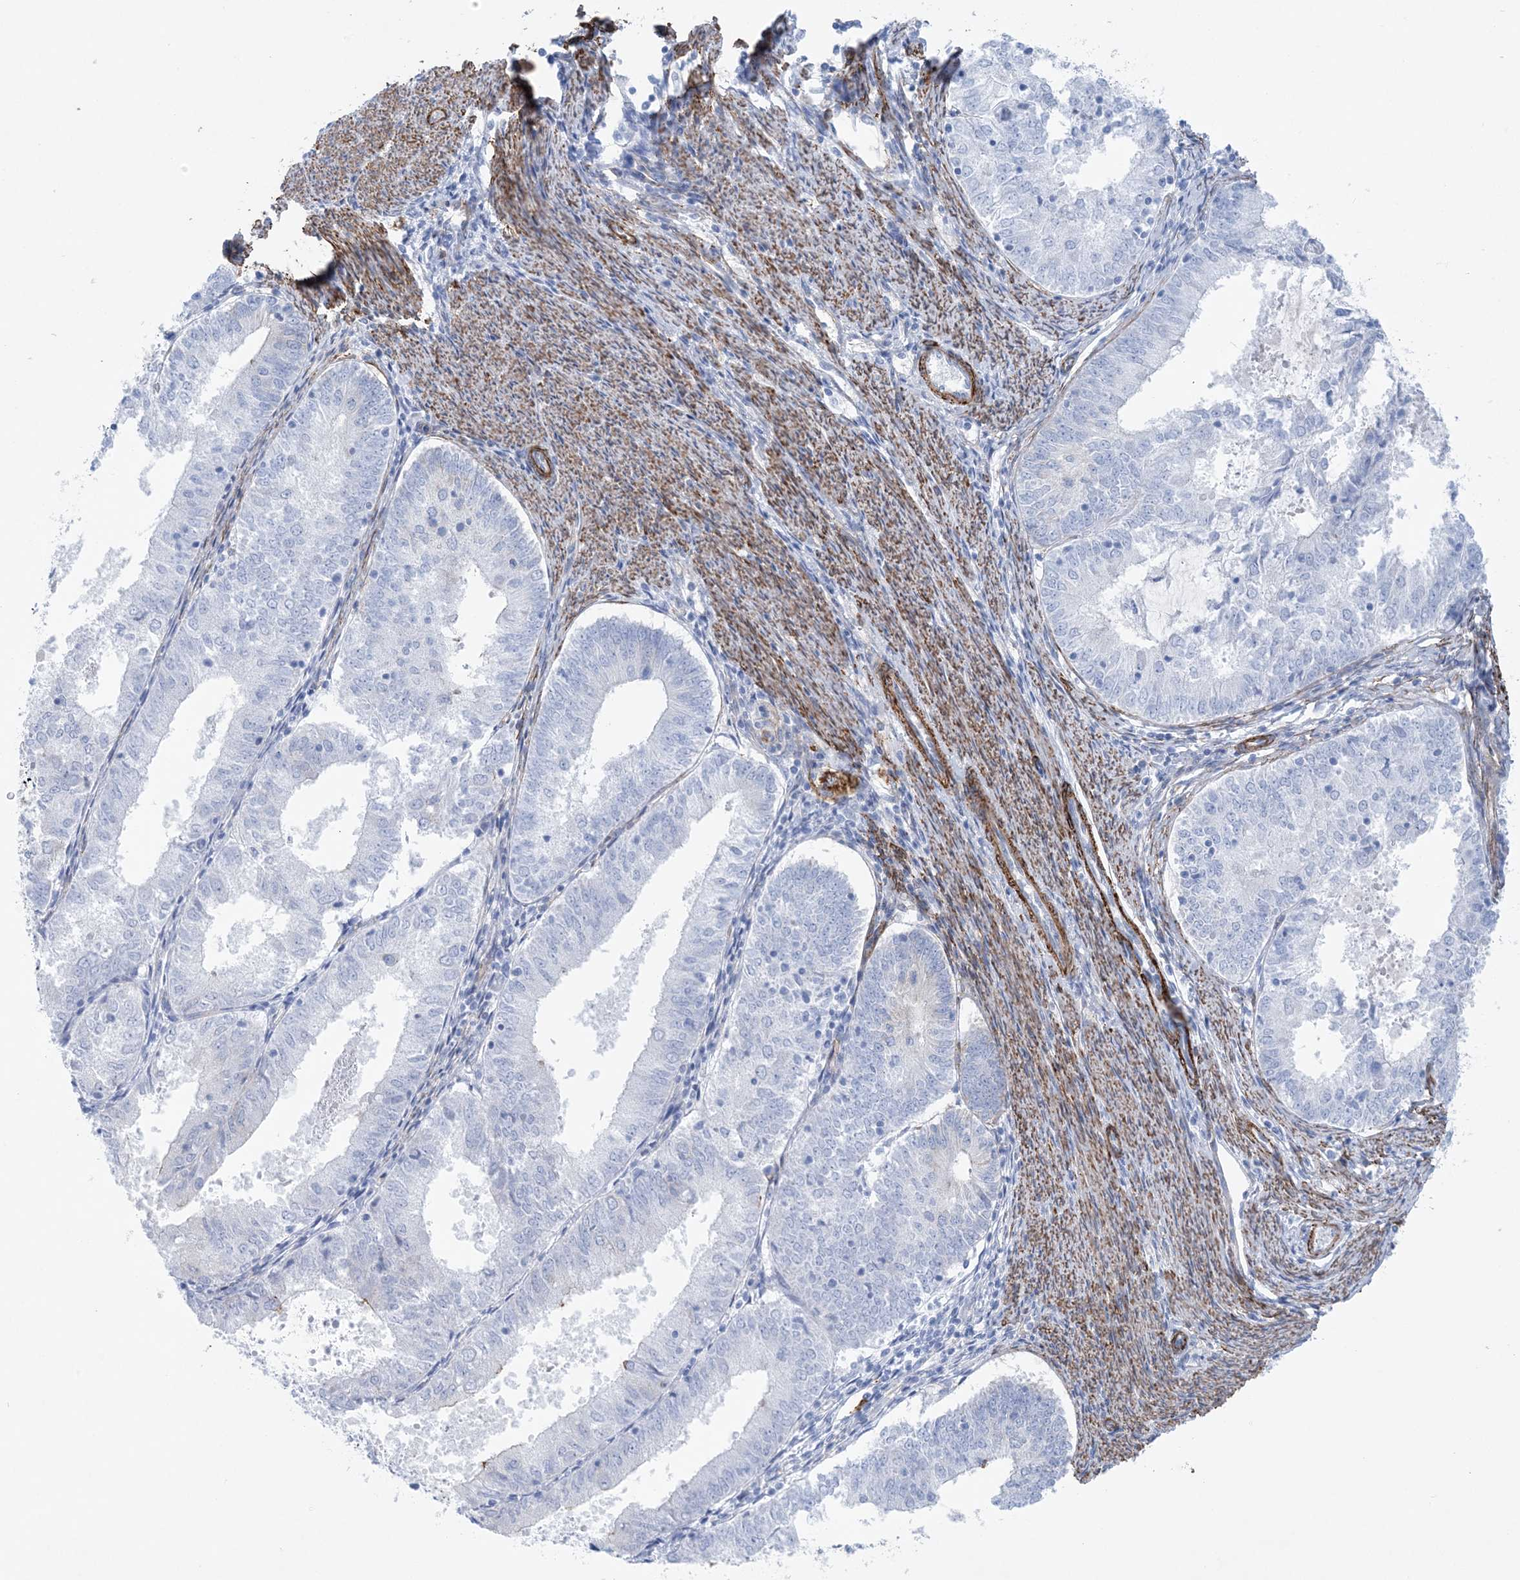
{"staining": {"intensity": "negative", "quantity": "none", "location": "none"}, "tissue": "endometrial cancer", "cell_type": "Tumor cells", "image_type": "cancer", "snomed": [{"axis": "morphology", "description": "Adenocarcinoma, NOS"}, {"axis": "topography", "description": "Endometrium"}], "caption": "Immunohistochemical staining of human endometrial adenocarcinoma demonstrates no significant staining in tumor cells. The staining was performed using DAB to visualize the protein expression in brown, while the nuclei were stained in blue with hematoxylin (Magnification: 20x).", "gene": "SHANK1", "patient": {"sex": "female", "age": 57}}